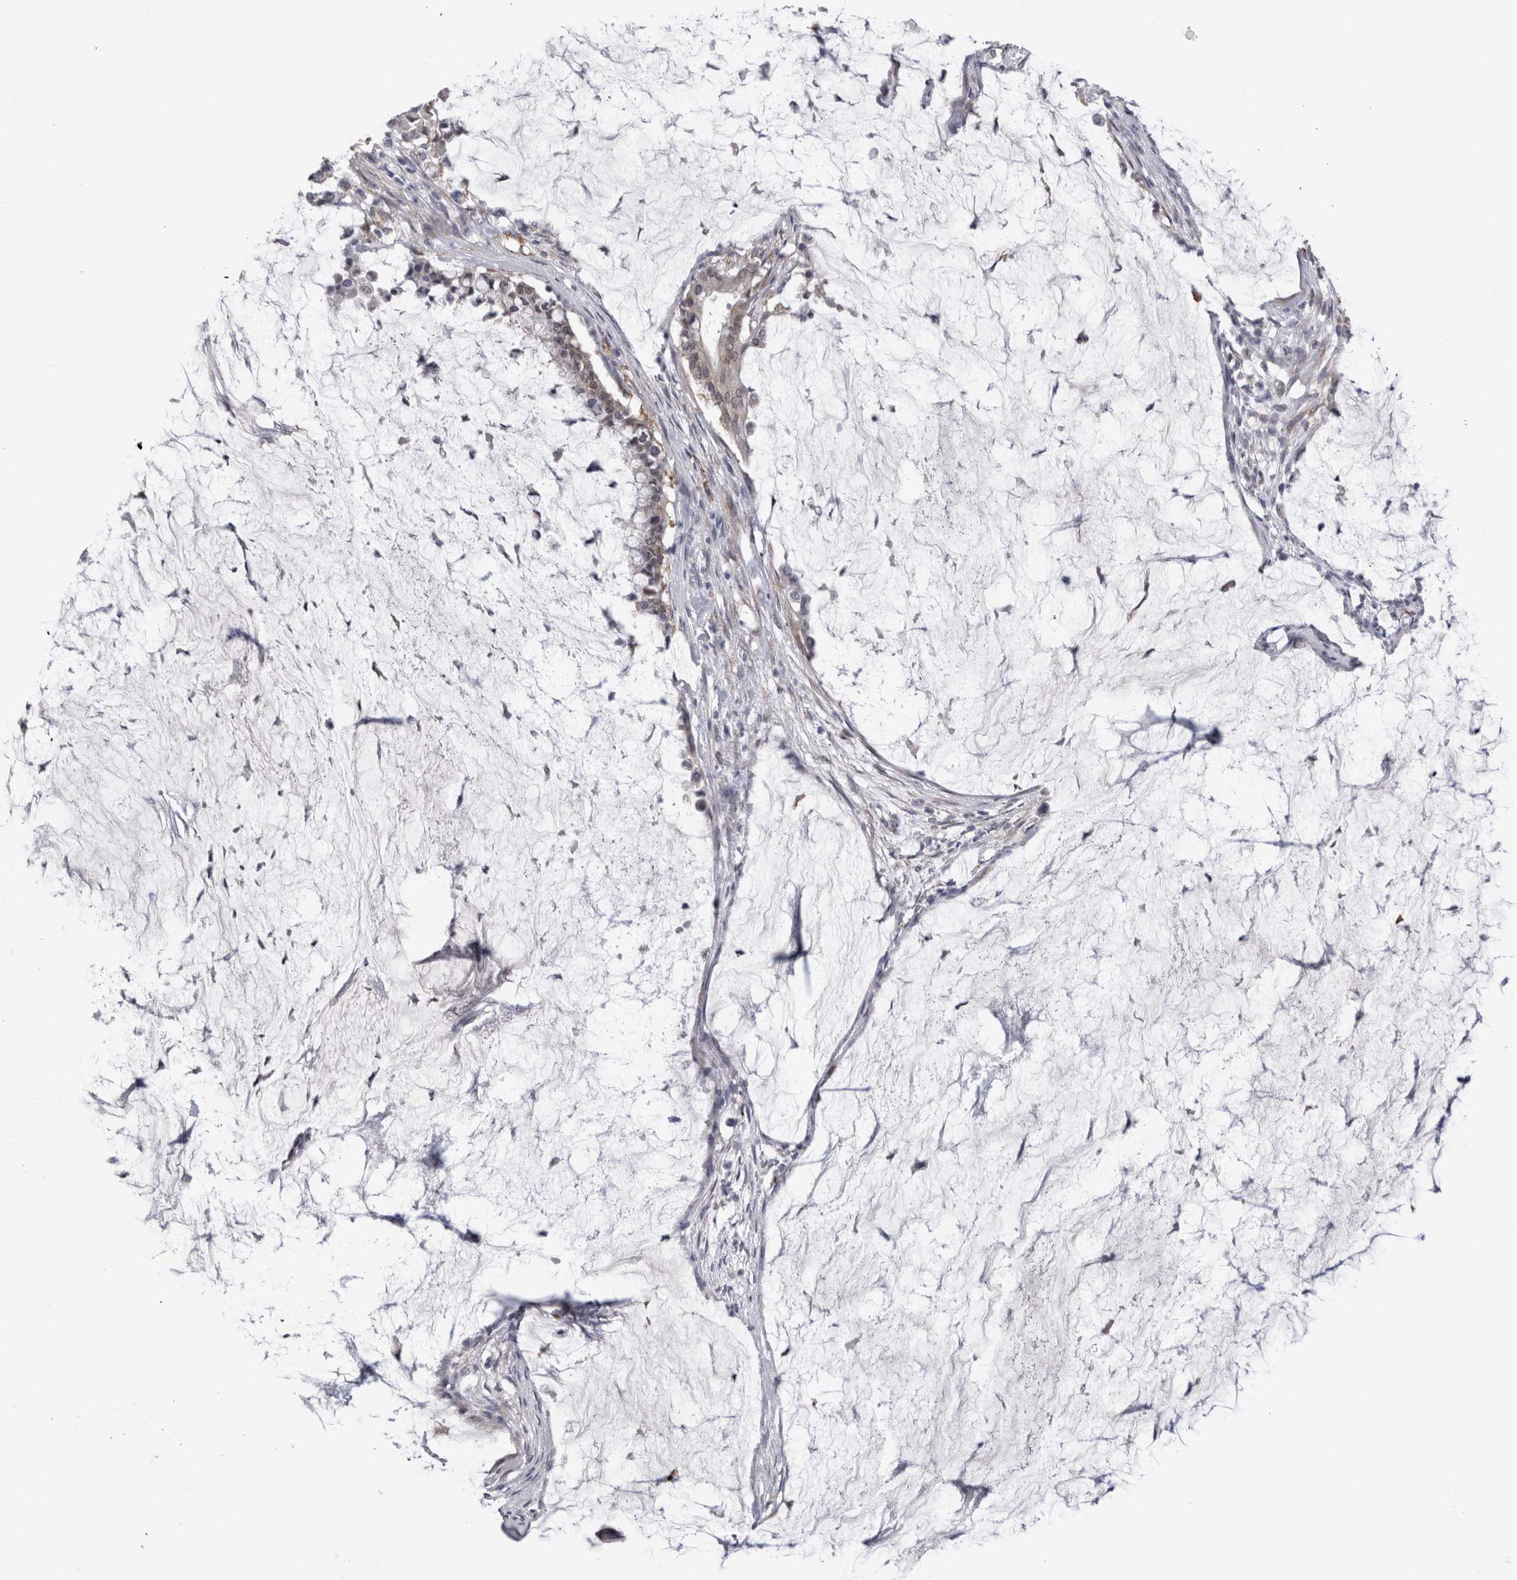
{"staining": {"intensity": "negative", "quantity": "none", "location": "none"}, "tissue": "pancreatic cancer", "cell_type": "Tumor cells", "image_type": "cancer", "snomed": [{"axis": "morphology", "description": "Adenocarcinoma, NOS"}, {"axis": "topography", "description": "Pancreas"}], "caption": "Pancreatic cancer was stained to show a protein in brown. There is no significant expression in tumor cells.", "gene": "ACOT7", "patient": {"sex": "male", "age": 41}}